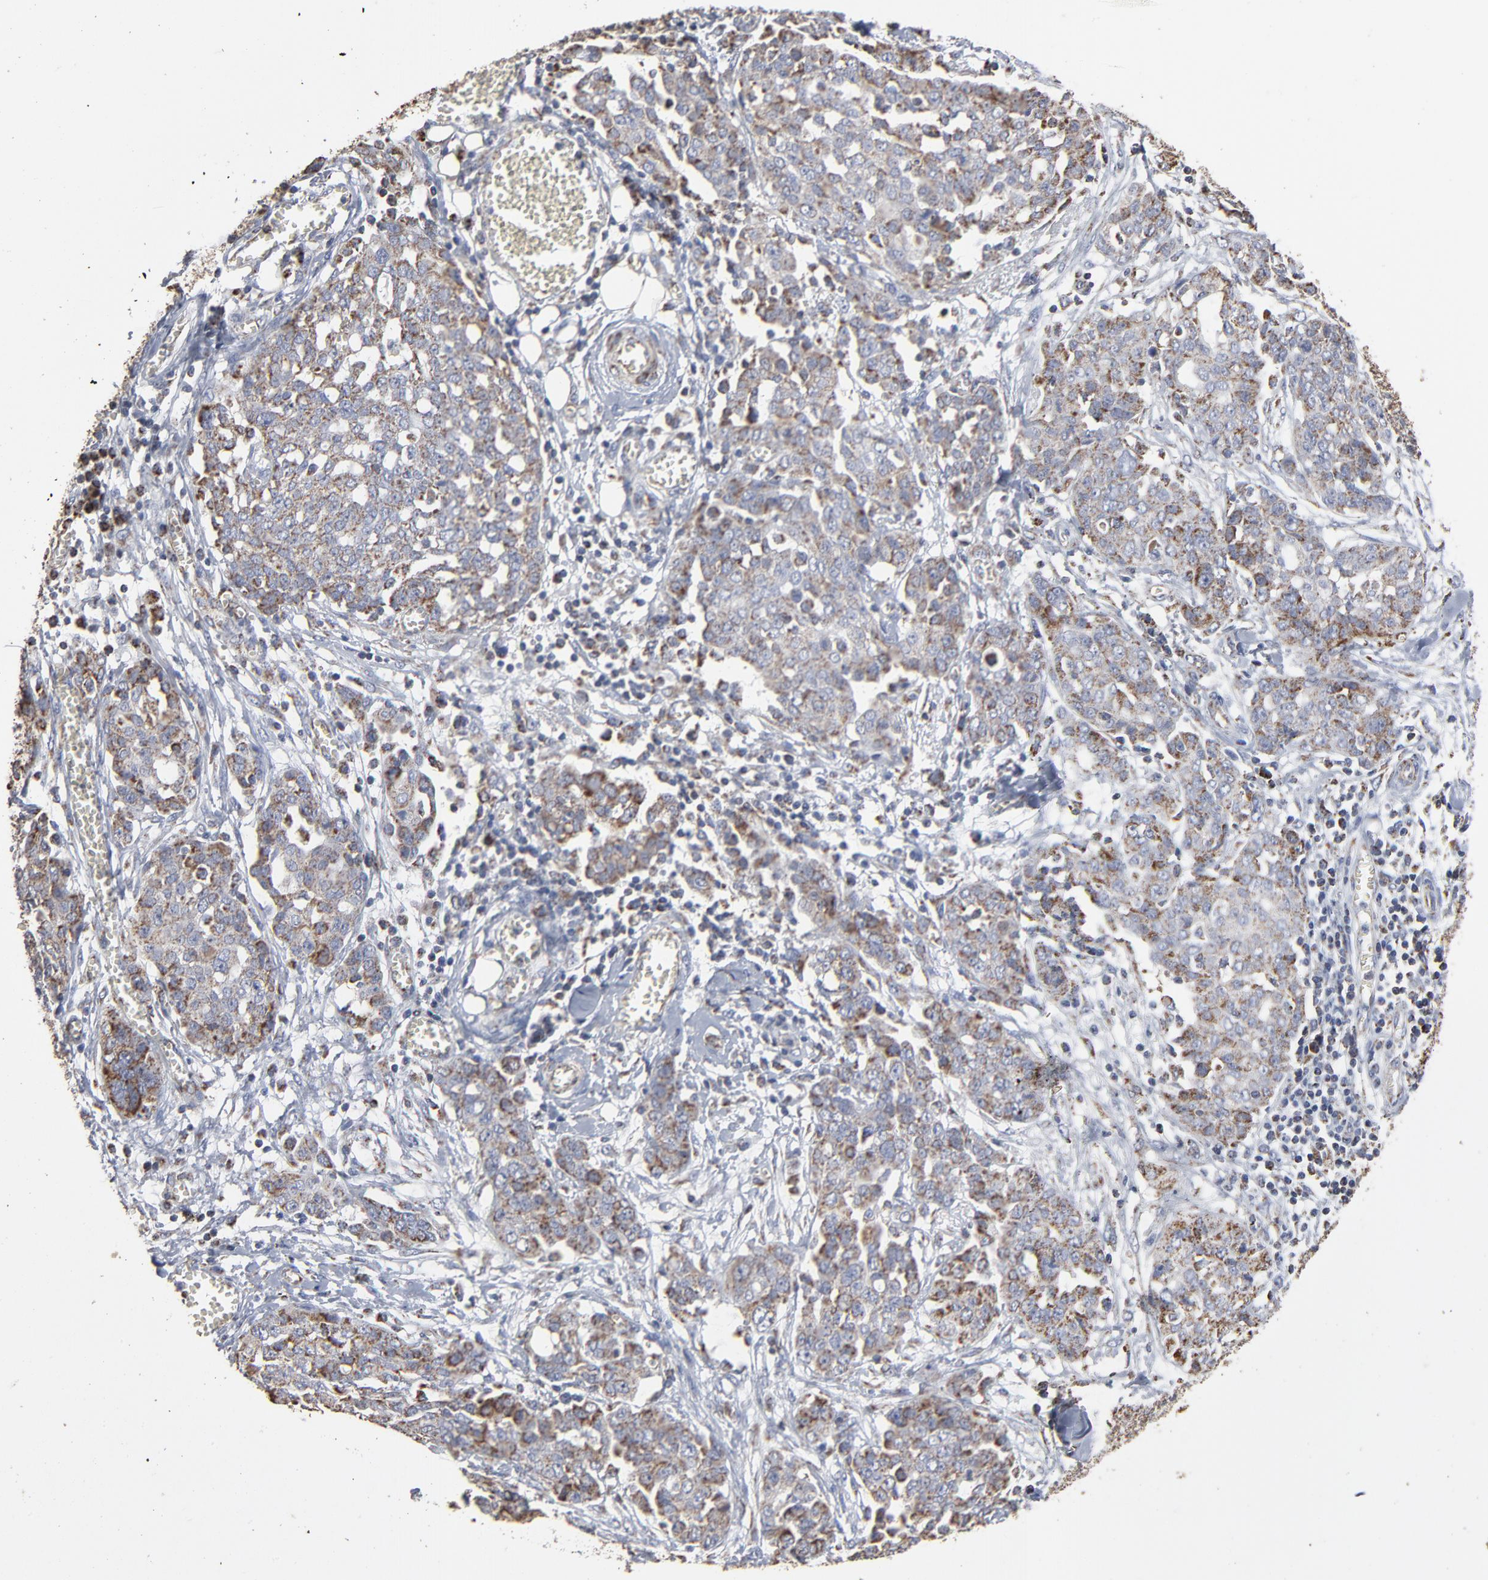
{"staining": {"intensity": "moderate", "quantity": "25%-75%", "location": "cytoplasmic/membranous"}, "tissue": "ovarian cancer", "cell_type": "Tumor cells", "image_type": "cancer", "snomed": [{"axis": "morphology", "description": "Cystadenocarcinoma, serous, NOS"}, {"axis": "topography", "description": "Soft tissue"}, {"axis": "topography", "description": "Ovary"}], "caption": "The immunohistochemical stain labels moderate cytoplasmic/membranous staining in tumor cells of ovarian serous cystadenocarcinoma tissue.", "gene": "UQCRC1", "patient": {"sex": "female", "age": 57}}